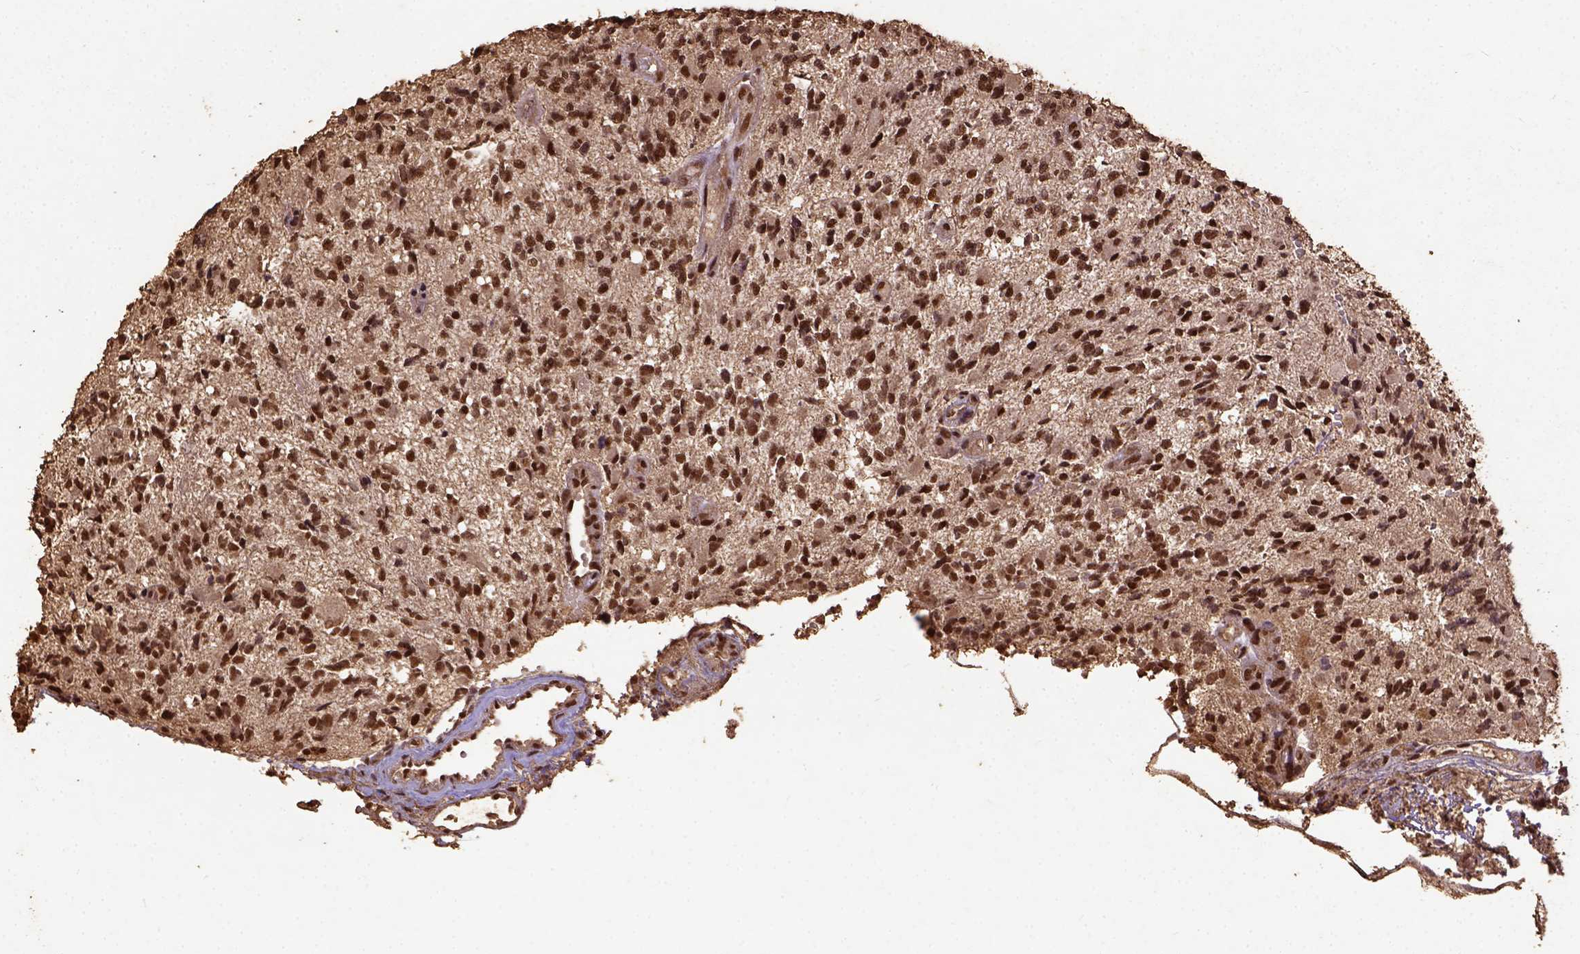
{"staining": {"intensity": "strong", "quantity": ">75%", "location": "nuclear"}, "tissue": "glioma", "cell_type": "Tumor cells", "image_type": "cancer", "snomed": [{"axis": "morphology", "description": "Glioma, malignant, High grade"}, {"axis": "topography", "description": "Brain"}], "caption": "Protein staining of glioma tissue shows strong nuclear expression in approximately >75% of tumor cells.", "gene": "NACC1", "patient": {"sex": "female", "age": 63}}